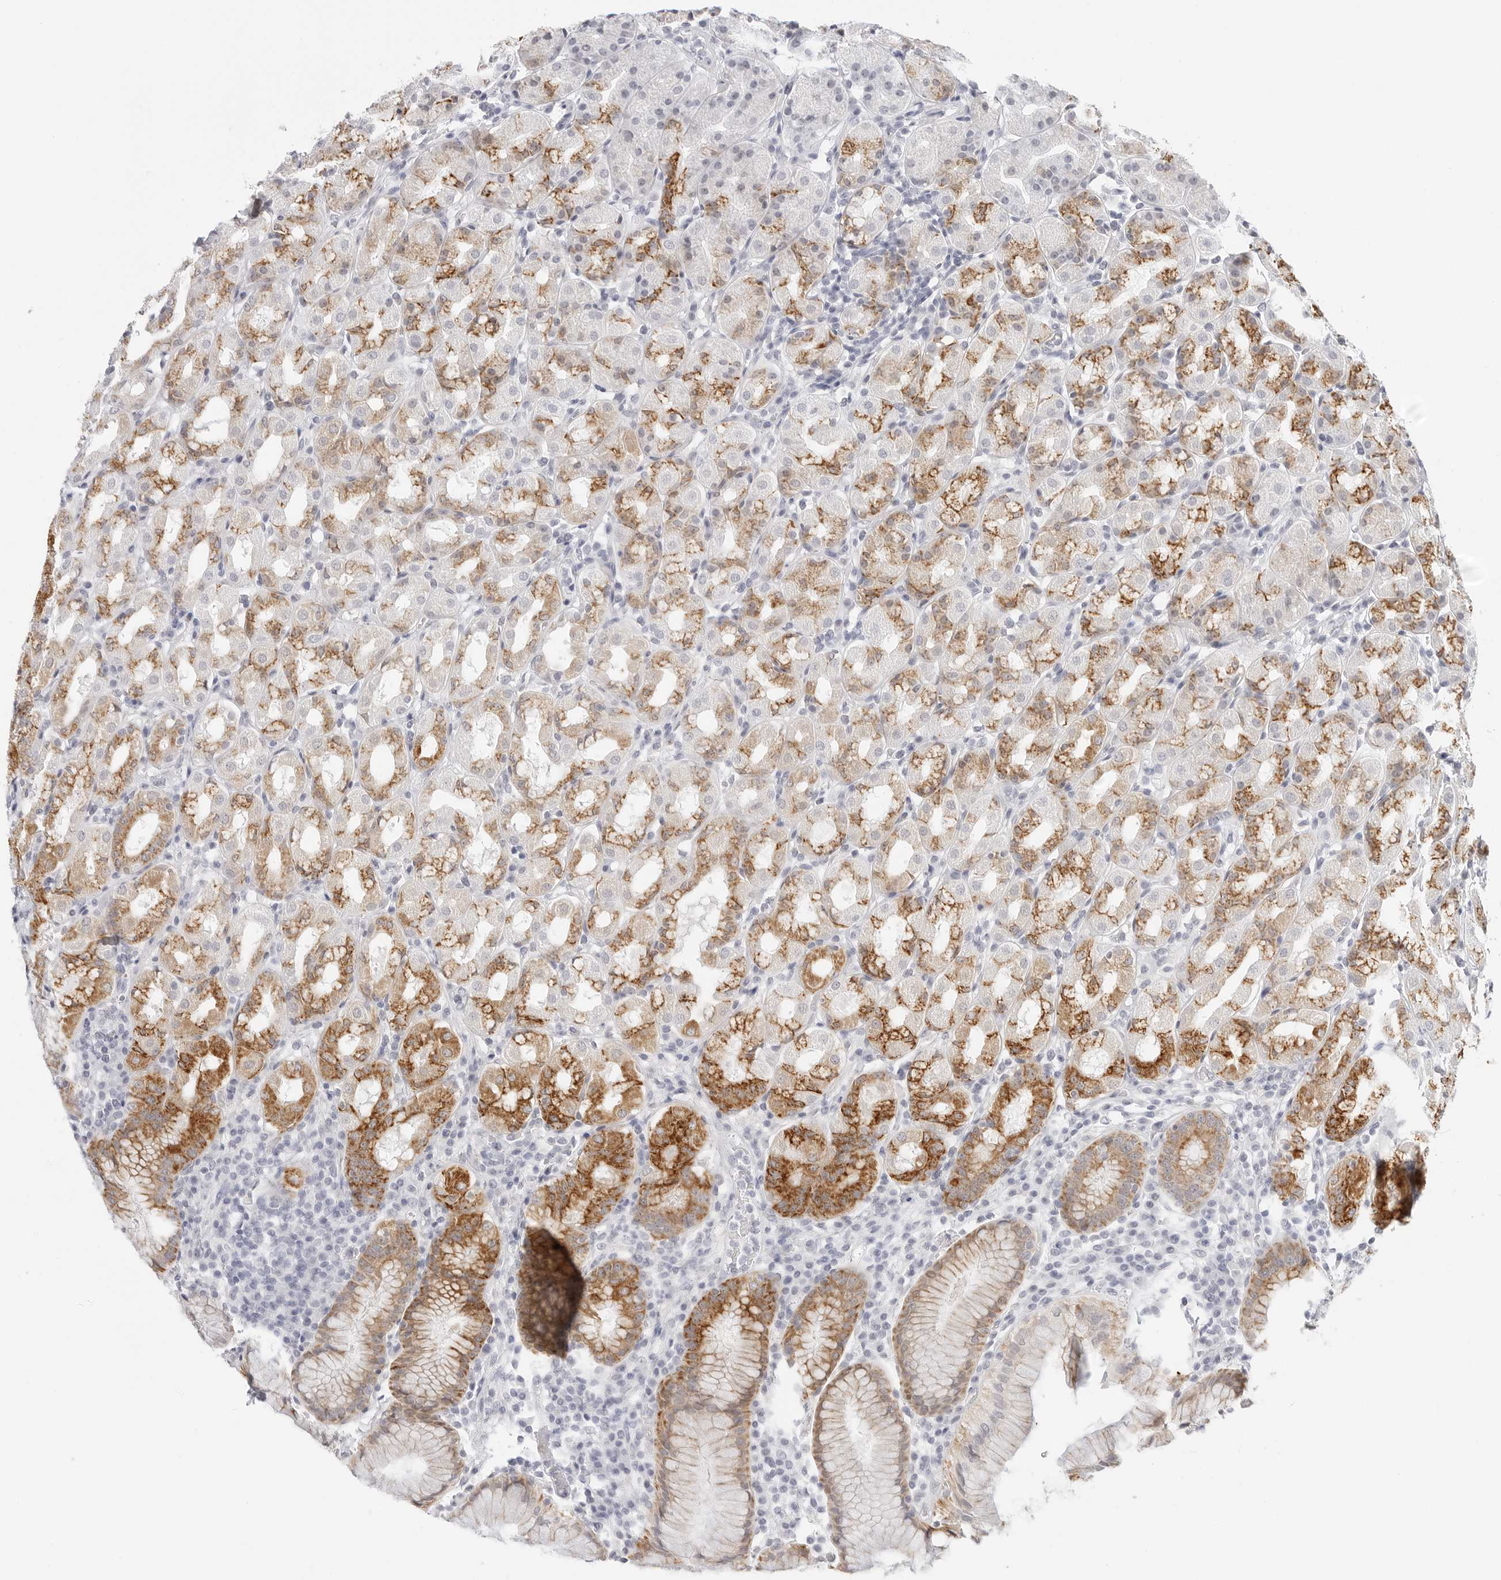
{"staining": {"intensity": "strong", "quantity": "25%-75%", "location": "cytoplasmic/membranous"}, "tissue": "stomach", "cell_type": "Glandular cells", "image_type": "normal", "snomed": [{"axis": "morphology", "description": "Normal tissue, NOS"}, {"axis": "topography", "description": "Stomach, lower"}], "caption": "Immunohistochemical staining of unremarkable stomach shows strong cytoplasmic/membranous protein expression in approximately 25%-75% of glandular cells.", "gene": "HMGCS2", "patient": {"sex": "female", "age": 56}}